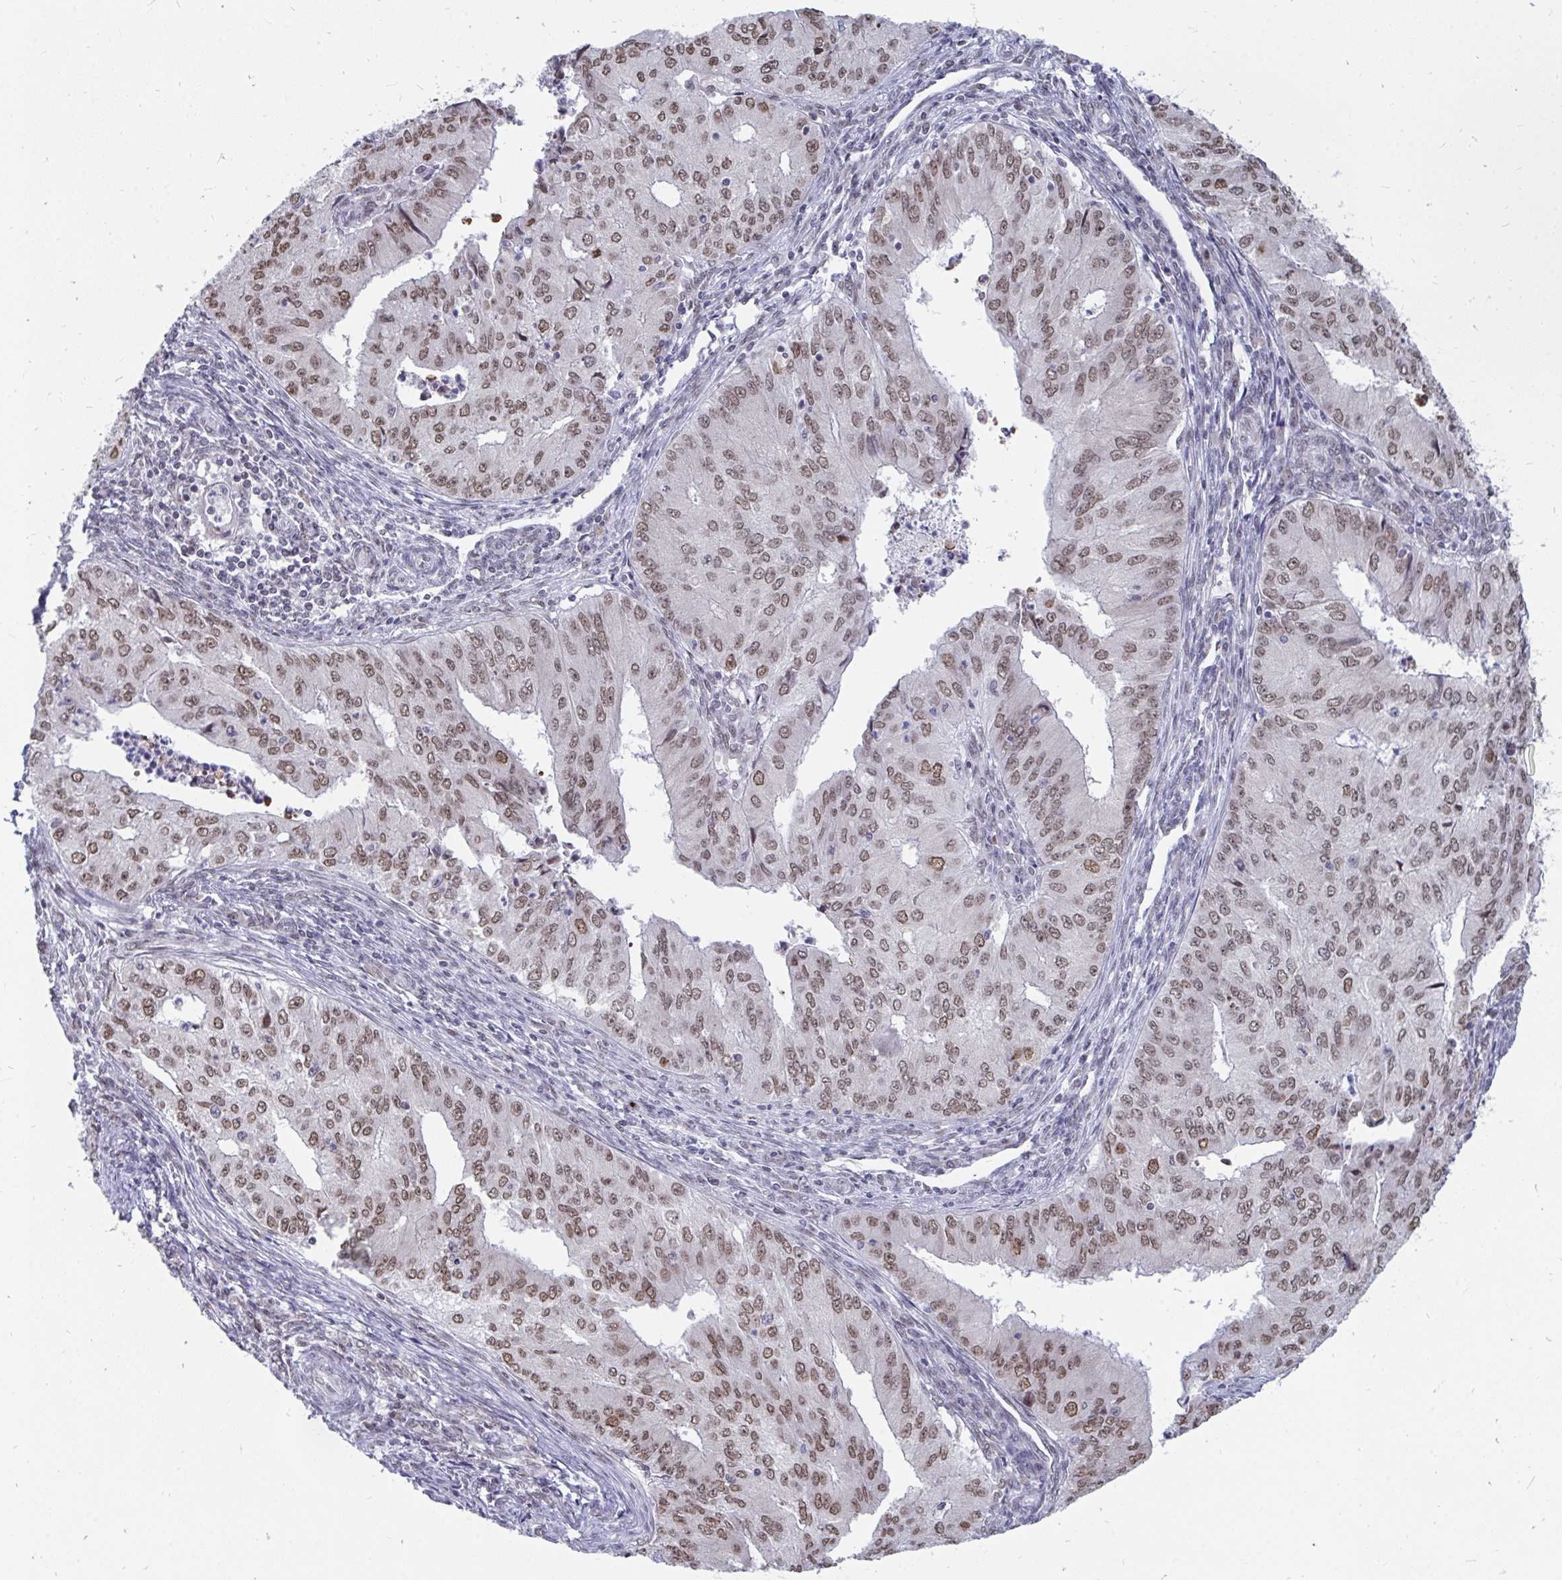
{"staining": {"intensity": "moderate", "quantity": ">75%", "location": "nuclear"}, "tissue": "endometrial cancer", "cell_type": "Tumor cells", "image_type": "cancer", "snomed": [{"axis": "morphology", "description": "Adenocarcinoma, NOS"}, {"axis": "topography", "description": "Endometrium"}], "caption": "A photomicrograph of human endometrial cancer stained for a protein shows moderate nuclear brown staining in tumor cells.", "gene": "TRIP12", "patient": {"sex": "female", "age": 50}}